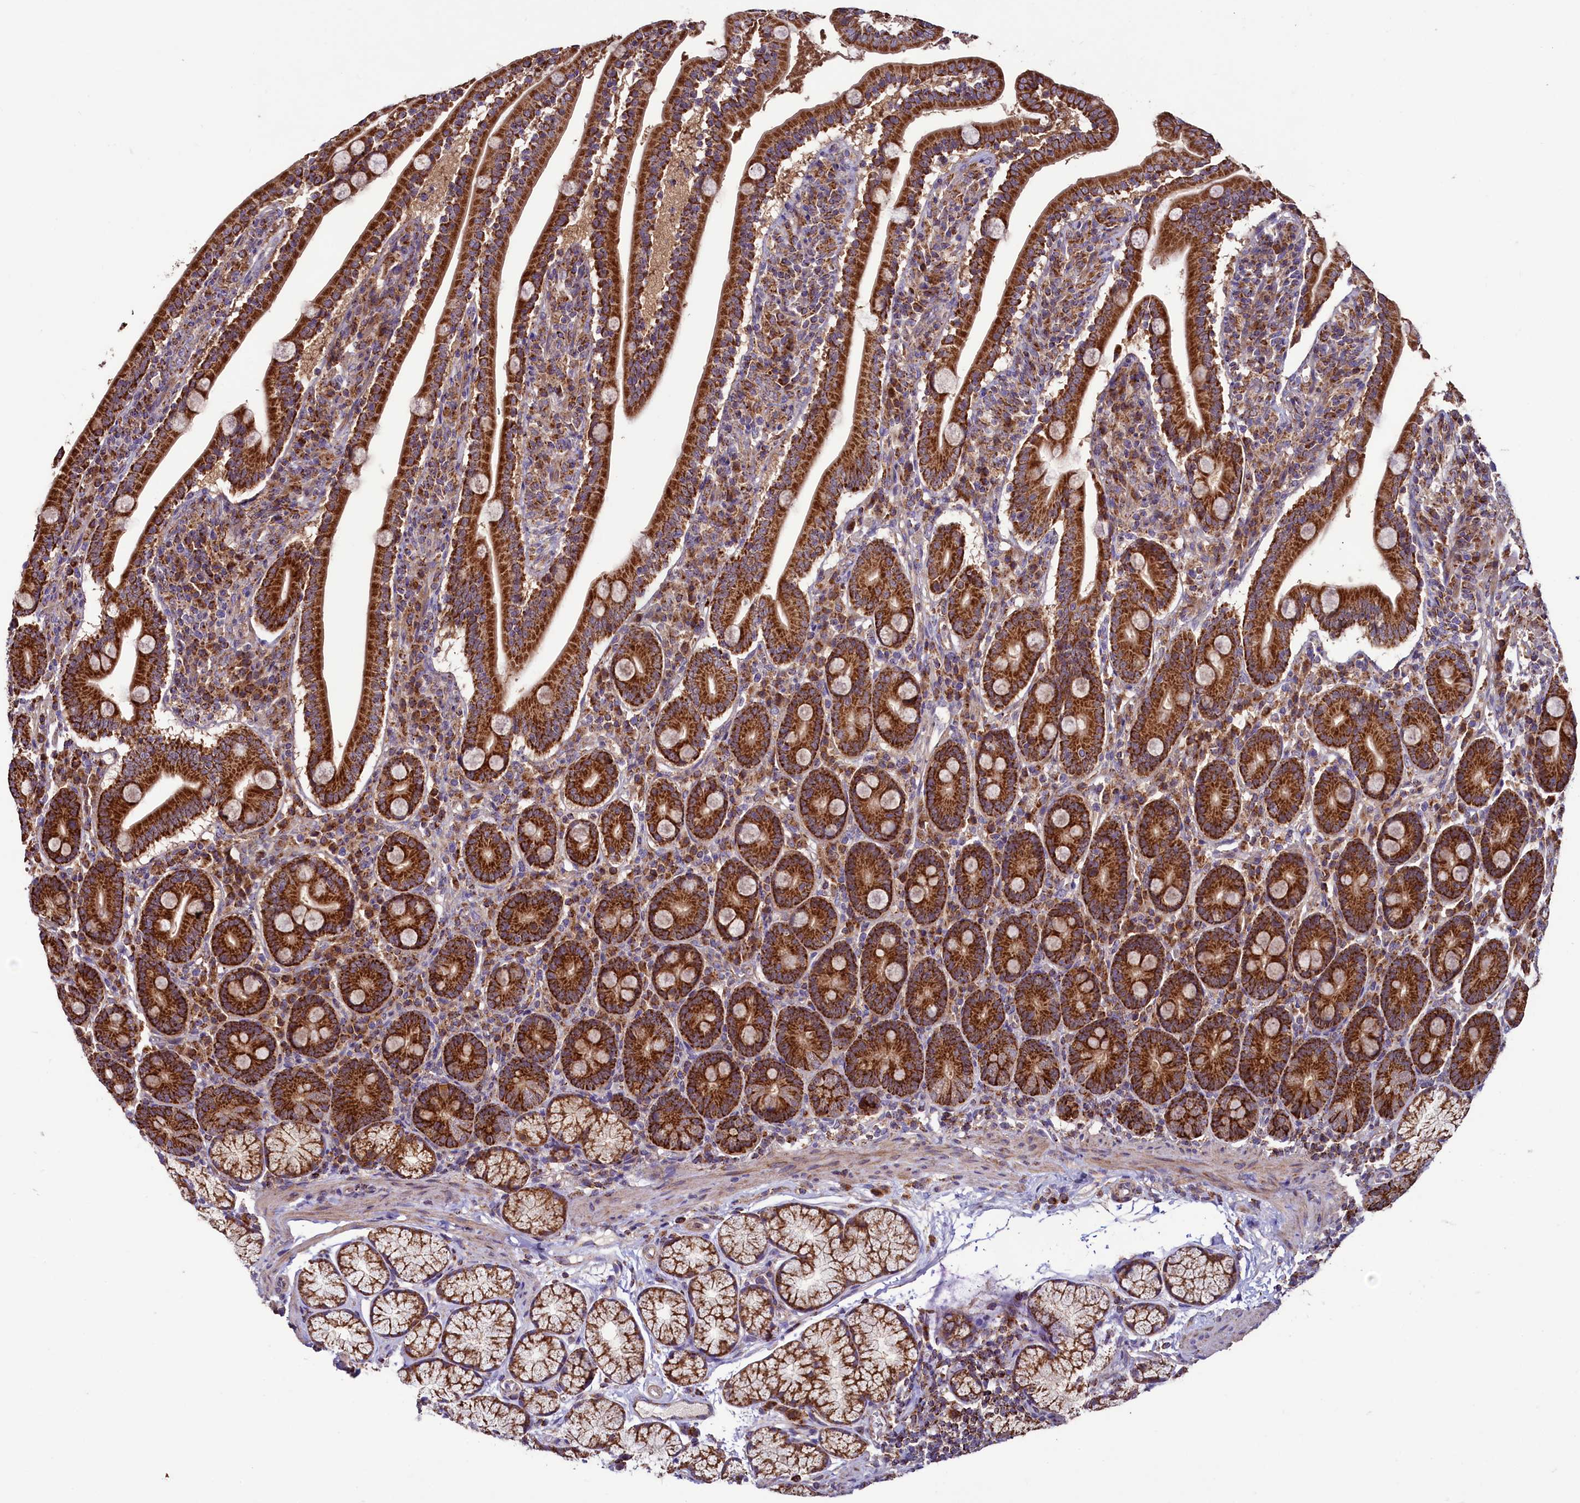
{"staining": {"intensity": "strong", "quantity": ">75%", "location": "cytoplasmic/membranous"}, "tissue": "duodenum", "cell_type": "Glandular cells", "image_type": "normal", "snomed": [{"axis": "morphology", "description": "Normal tissue, NOS"}, {"axis": "topography", "description": "Duodenum"}], "caption": "This histopathology image reveals unremarkable duodenum stained with immunohistochemistry (IHC) to label a protein in brown. The cytoplasmic/membranous of glandular cells show strong positivity for the protein. Nuclei are counter-stained blue.", "gene": "STARD5", "patient": {"sex": "male", "age": 35}}